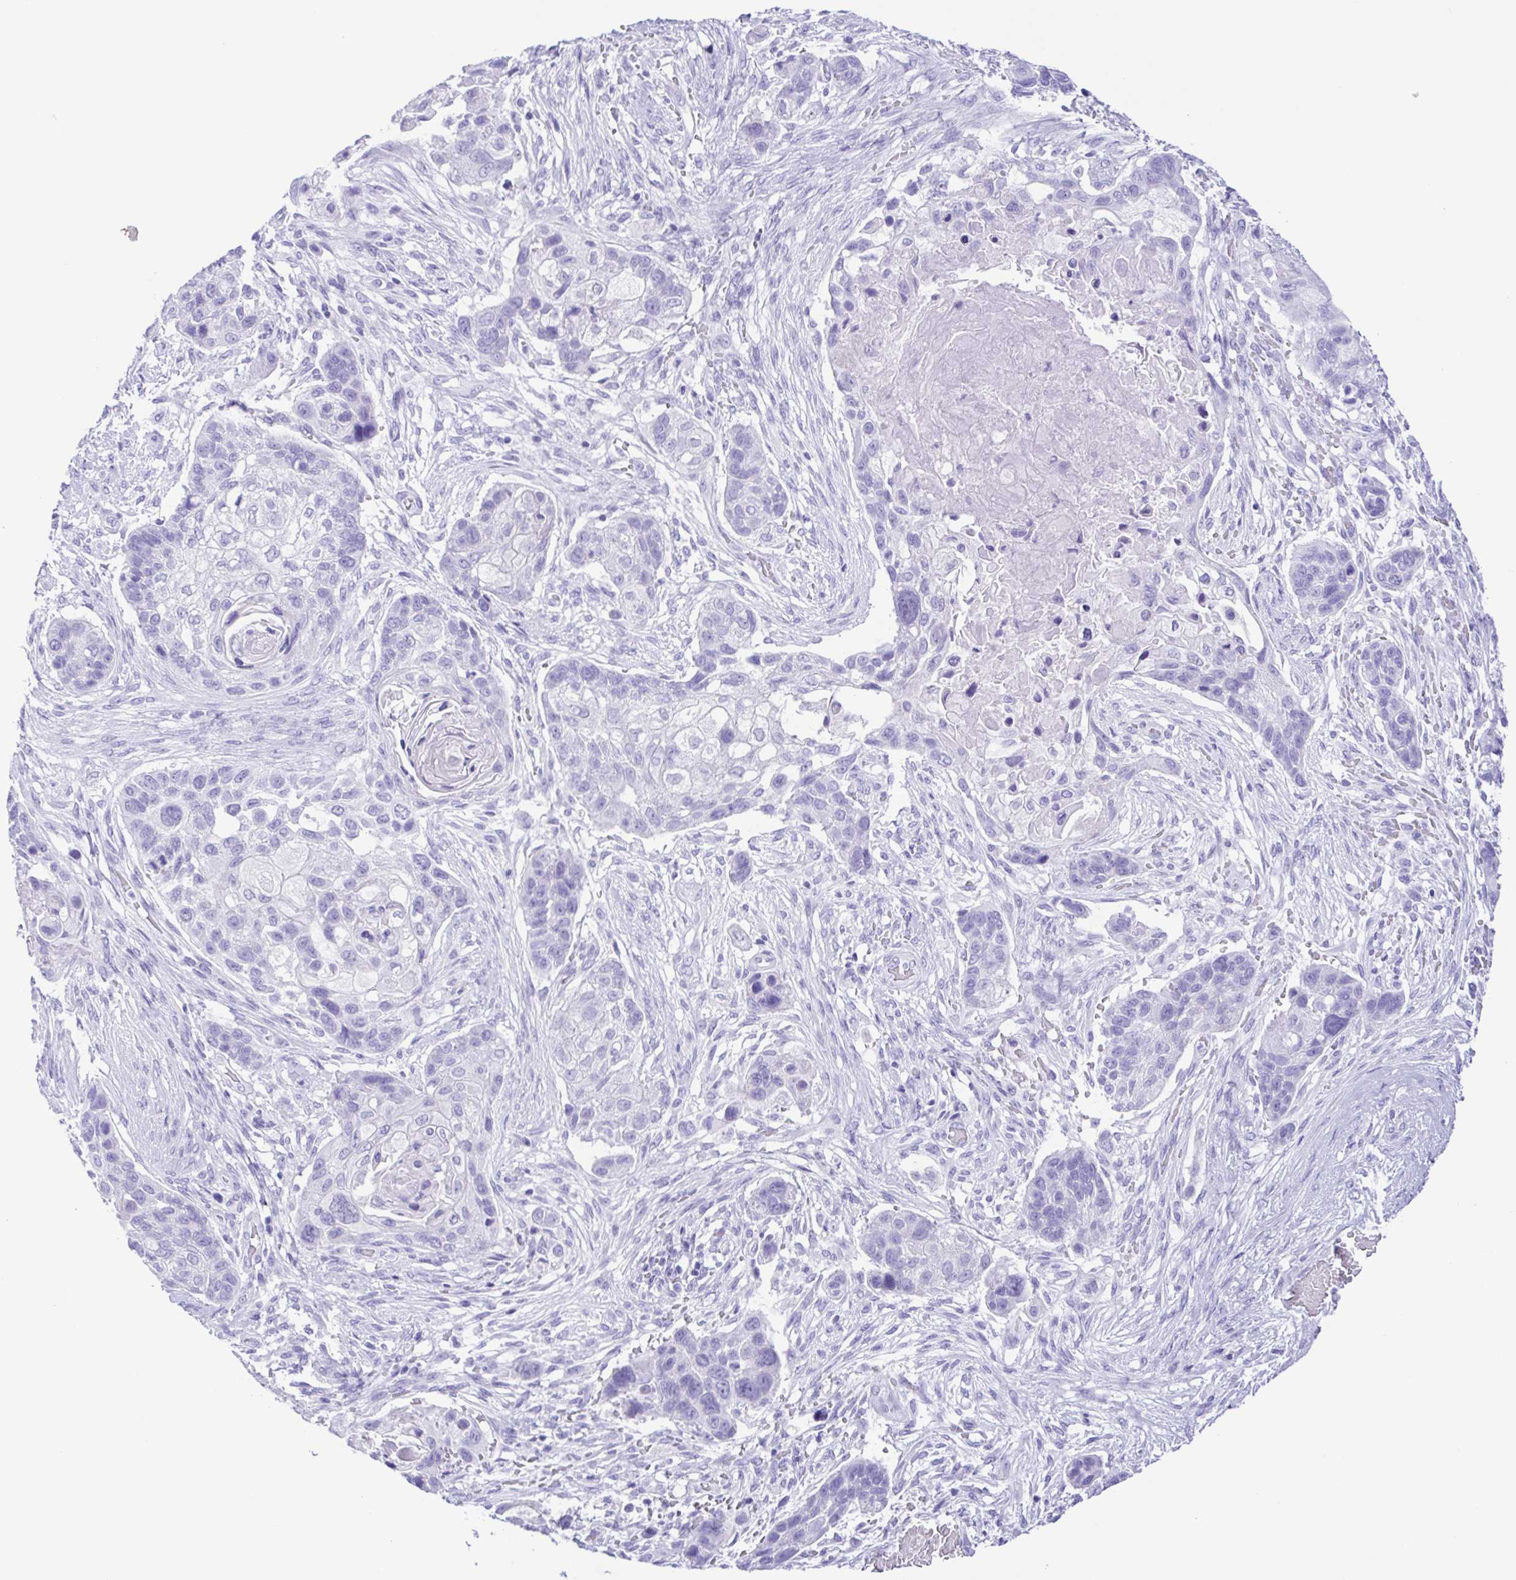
{"staining": {"intensity": "negative", "quantity": "none", "location": "none"}, "tissue": "lung cancer", "cell_type": "Tumor cells", "image_type": "cancer", "snomed": [{"axis": "morphology", "description": "Squamous cell carcinoma, NOS"}, {"axis": "topography", "description": "Lung"}], "caption": "Immunohistochemistry (IHC) histopathology image of neoplastic tissue: human lung cancer (squamous cell carcinoma) stained with DAB (3,3'-diaminobenzidine) reveals no significant protein staining in tumor cells.", "gene": "CASP14", "patient": {"sex": "male", "age": 69}}